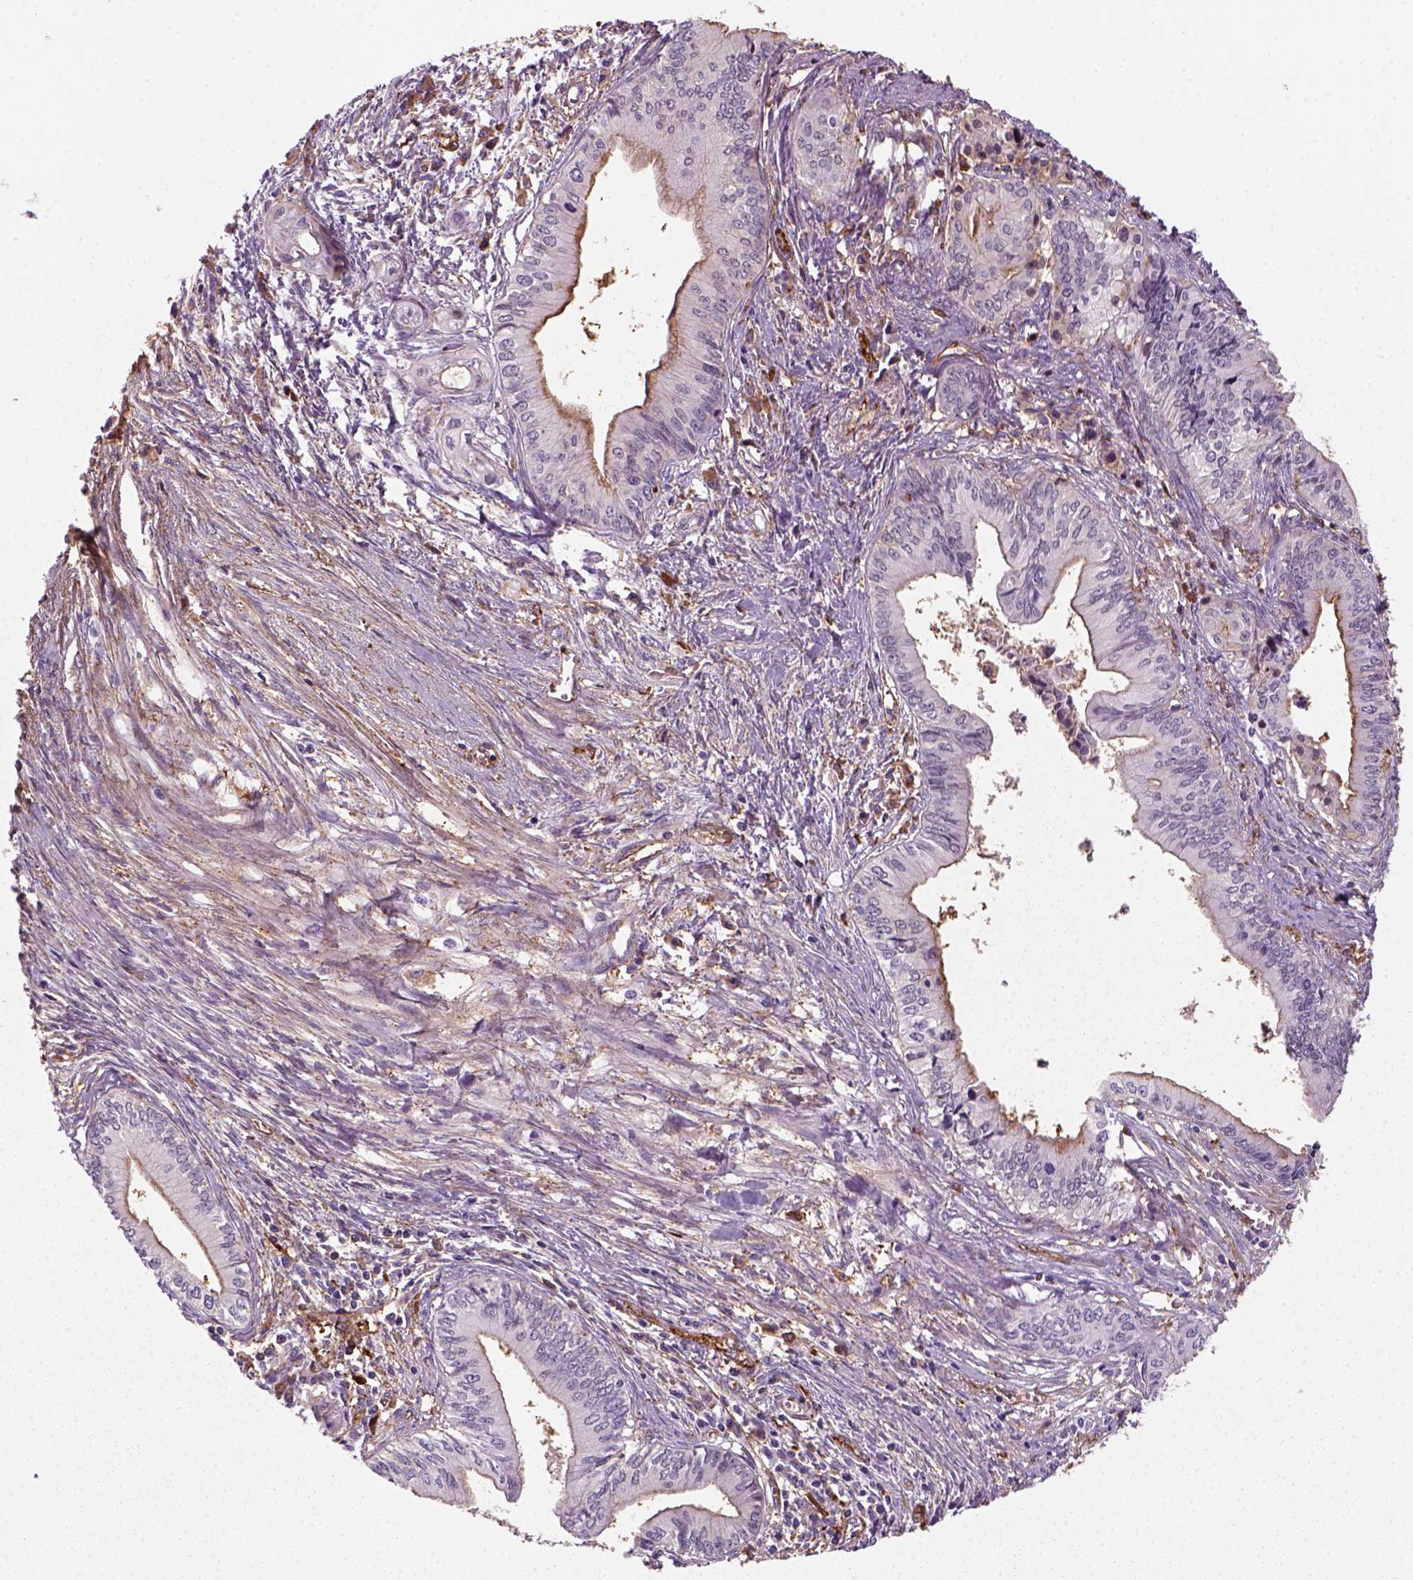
{"staining": {"intensity": "negative", "quantity": "none", "location": "none"}, "tissue": "pancreatic cancer", "cell_type": "Tumor cells", "image_type": "cancer", "snomed": [{"axis": "morphology", "description": "Adenocarcinoma, NOS"}, {"axis": "topography", "description": "Pancreas"}], "caption": "Immunohistochemistry image of neoplastic tissue: adenocarcinoma (pancreatic) stained with DAB (3,3'-diaminobenzidine) exhibits no significant protein positivity in tumor cells. (Brightfield microscopy of DAB (3,3'-diaminobenzidine) IHC at high magnification).", "gene": "MARCKS", "patient": {"sex": "female", "age": 61}}